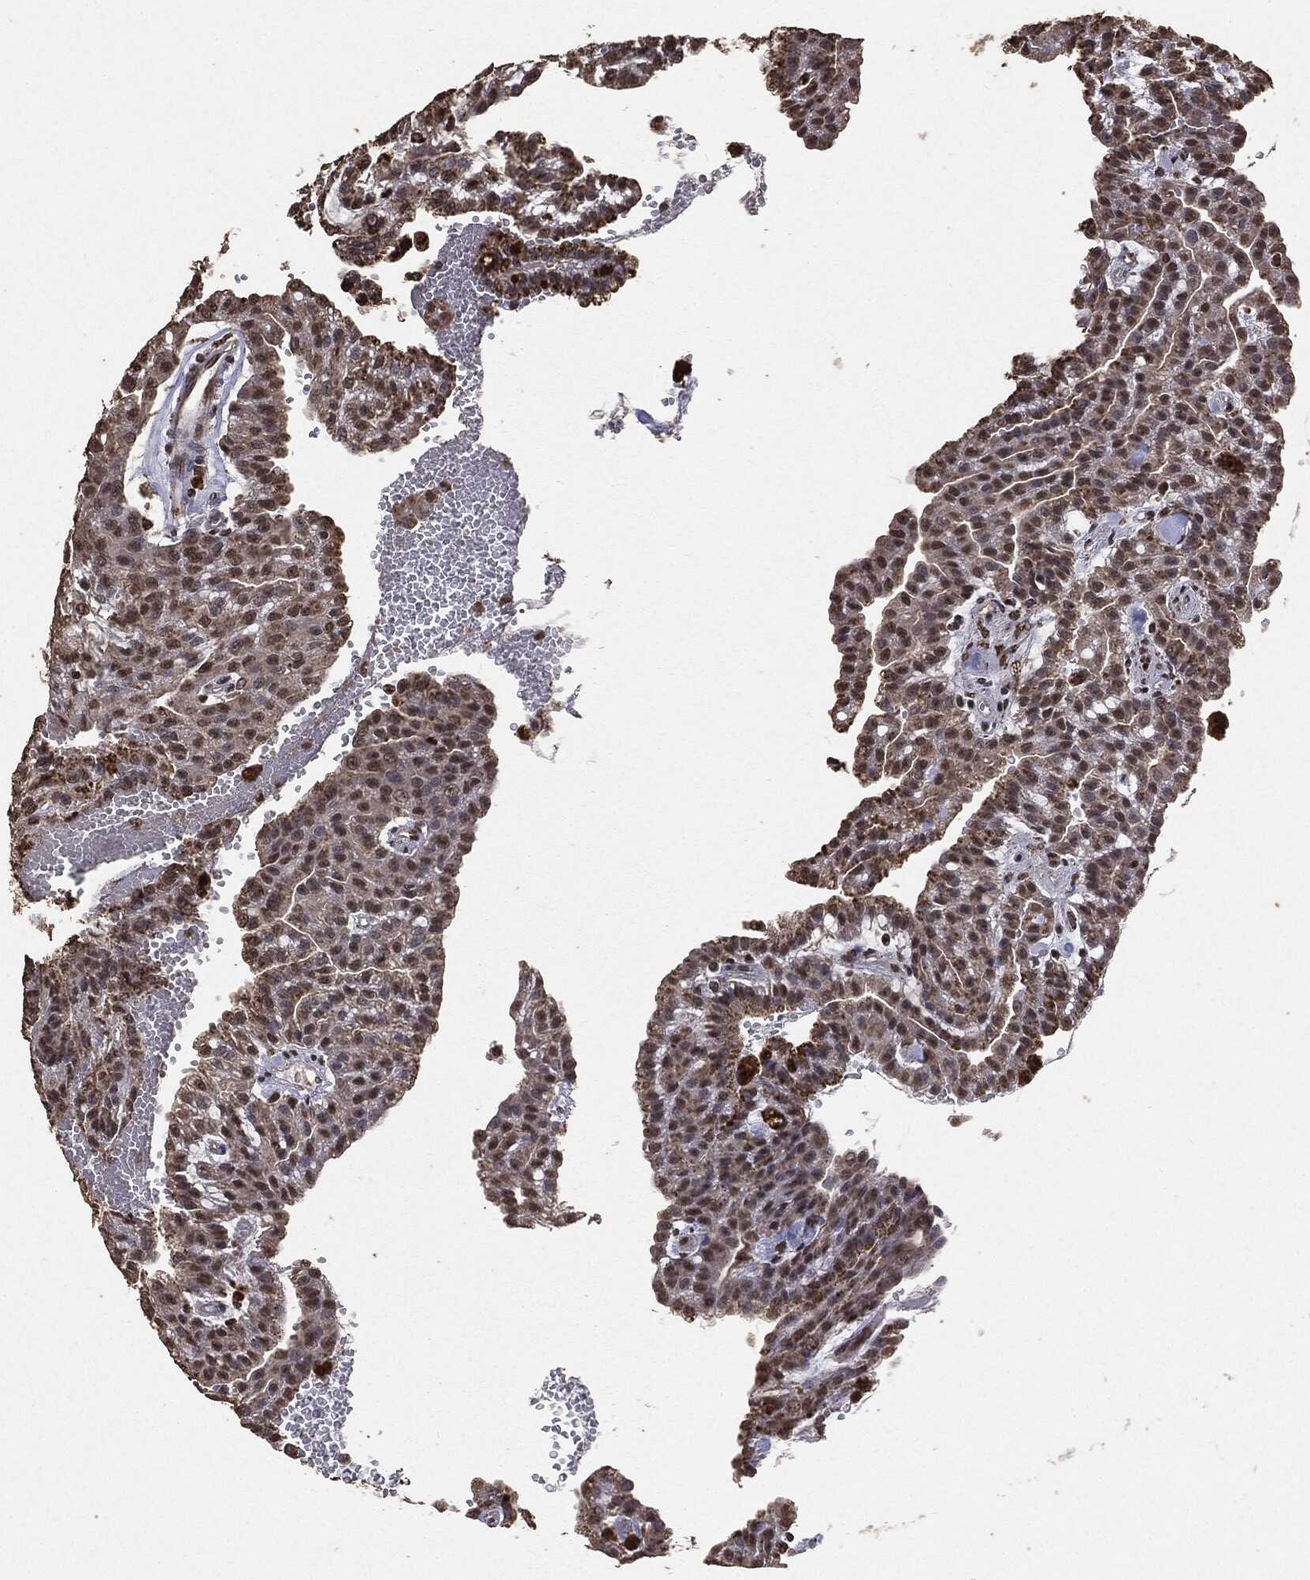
{"staining": {"intensity": "moderate", "quantity": "25%-75%", "location": "nuclear"}, "tissue": "renal cancer", "cell_type": "Tumor cells", "image_type": "cancer", "snomed": [{"axis": "morphology", "description": "Adenocarcinoma, NOS"}, {"axis": "topography", "description": "Kidney"}], "caption": "Approximately 25%-75% of tumor cells in adenocarcinoma (renal) show moderate nuclear protein staining as visualized by brown immunohistochemical staining.", "gene": "RAD18", "patient": {"sex": "male", "age": 63}}